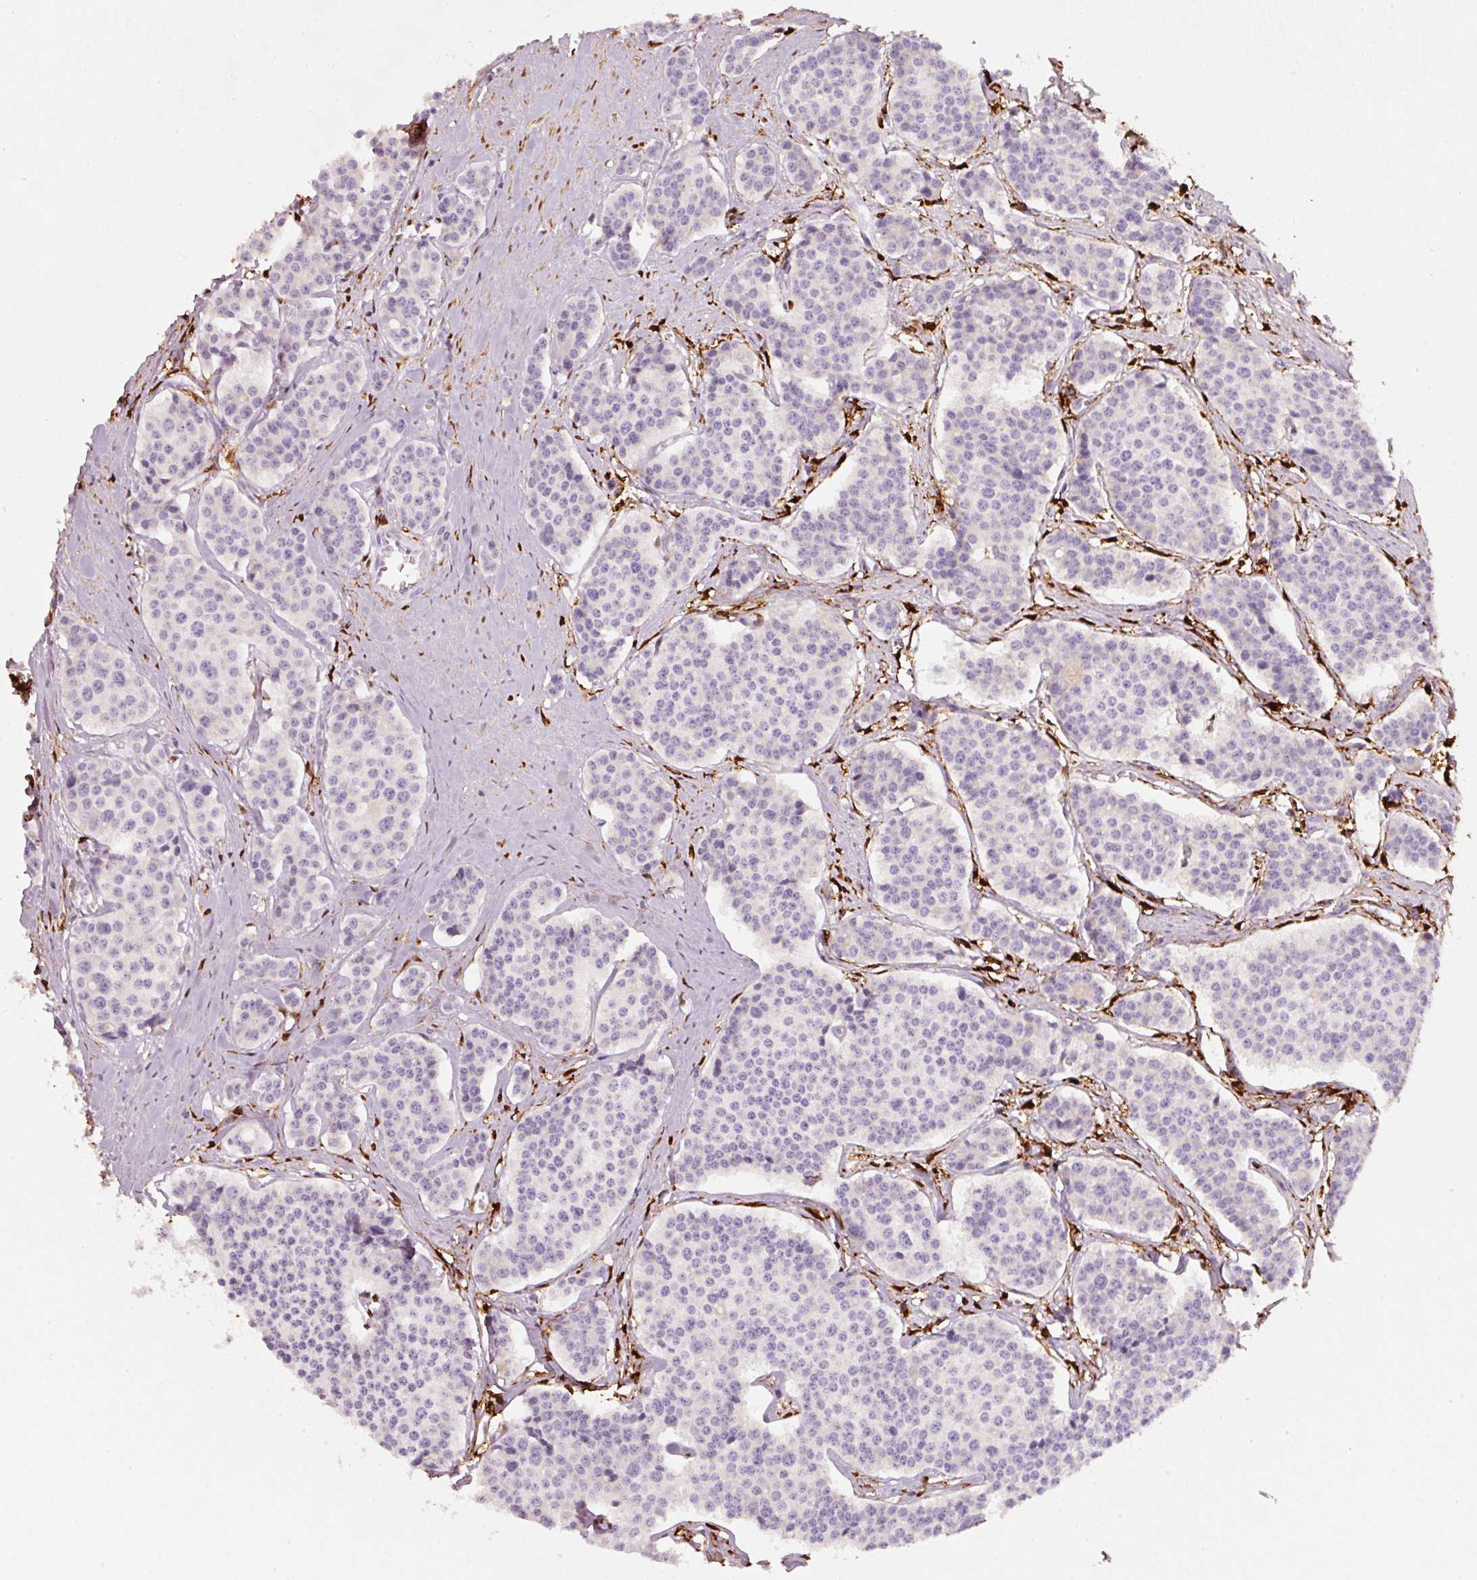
{"staining": {"intensity": "negative", "quantity": "none", "location": "none"}, "tissue": "carcinoid", "cell_type": "Tumor cells", "image_type": "cancer", "snomed": [{"axis": "morphology", "description": "Carcinoid, malignant, NOS"}, {"axis": "topography", "description": "Small intestine"}], "caption": "Tumor cells are negative for protein expression in human carcinoid. The staining is performed using DAB brown chromogen with nuclei counter-stained in using hematoxylin.", "gene": "IQGAP2", "patient": {"sex": "male", "age": 60}}